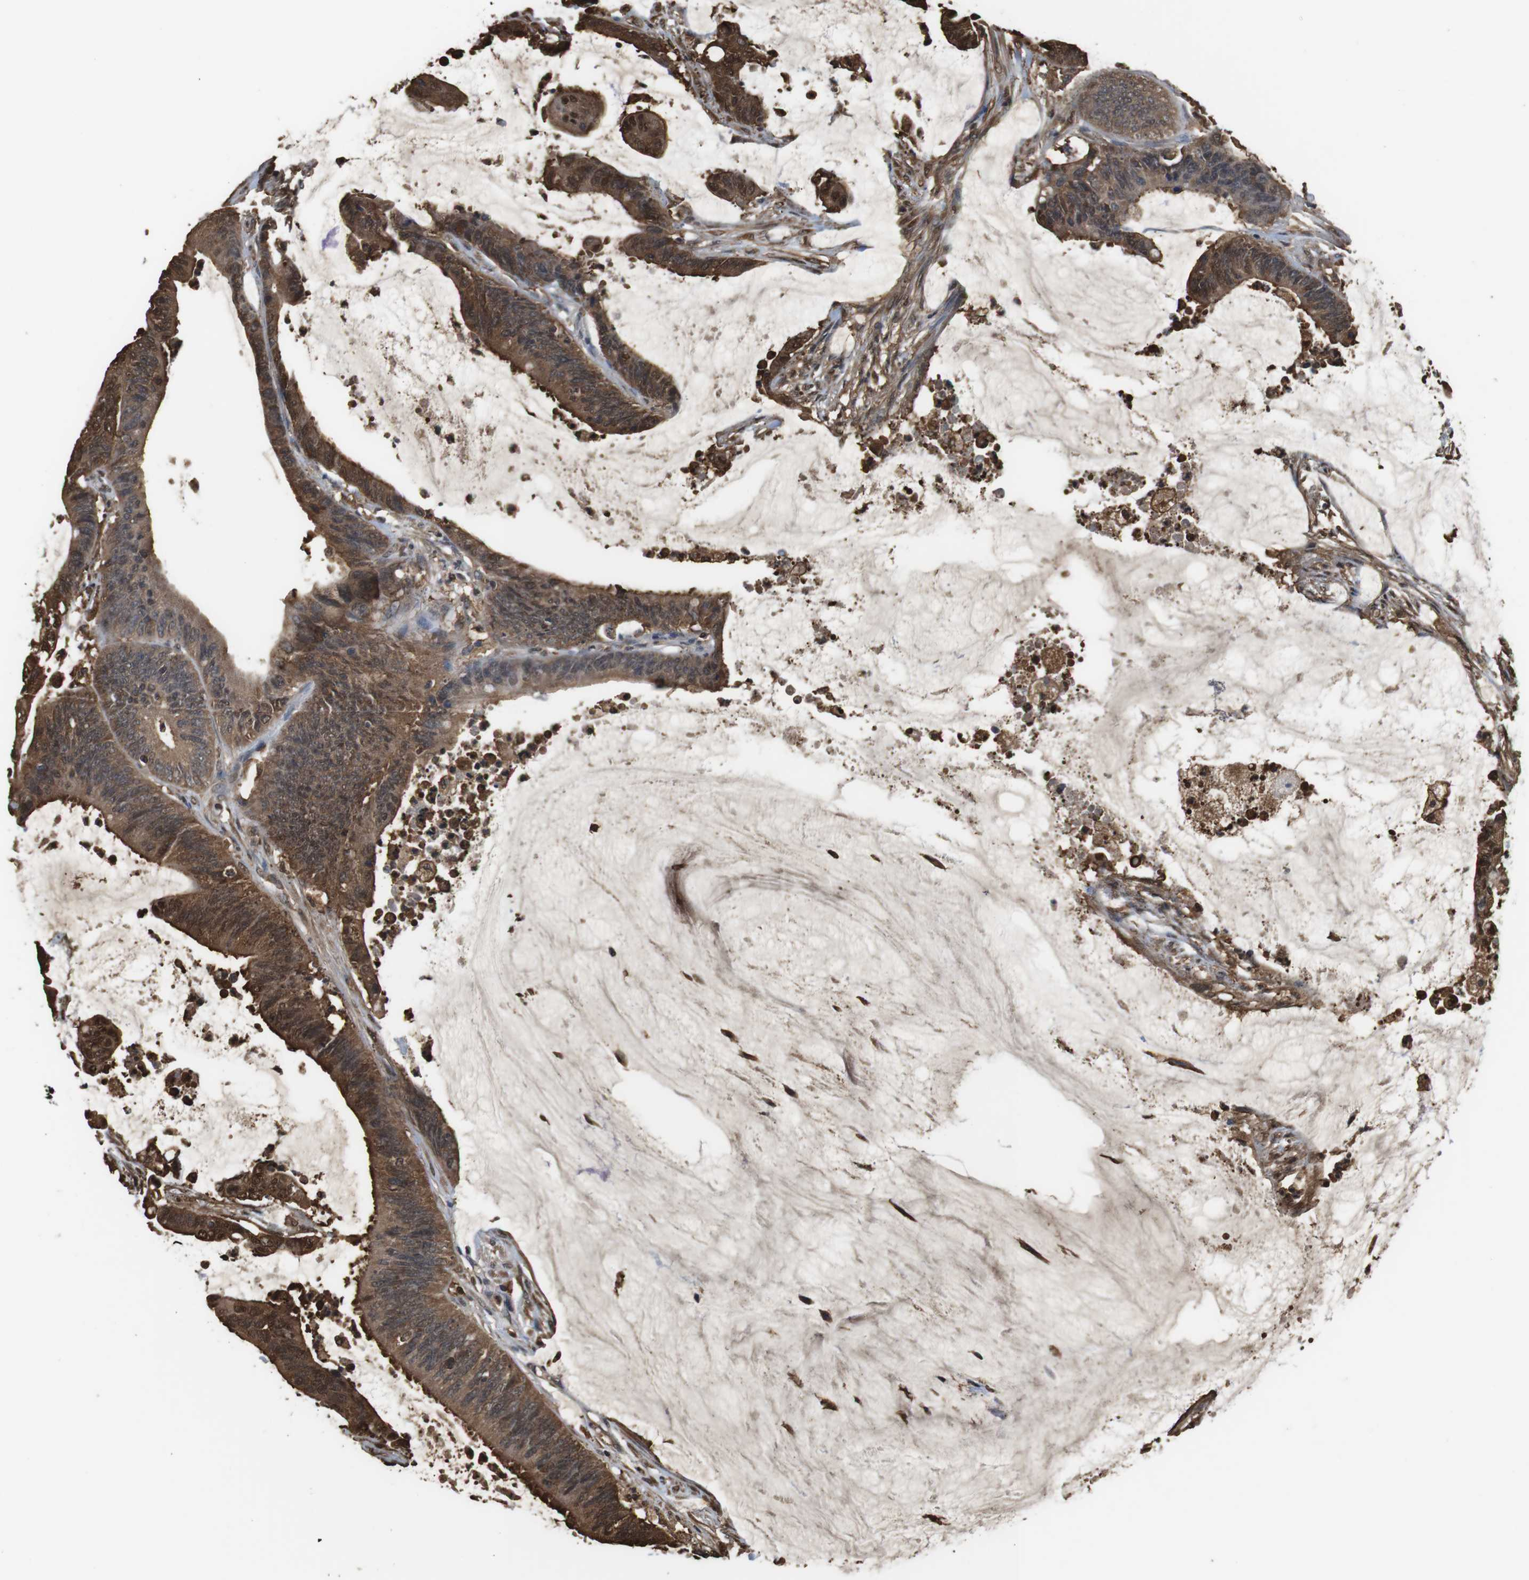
{"staining": {"intensity": "moderate", "quantity": ">75%", "location": "cytoplasmic/membranous,nuclear"}, "tissue": "colorectal cancer", "cell_type": "Tumor cells", "image_type": "cancer", "snomed": [{"axis": "morphology", "description": "Adenocarcinoma, NOS"}, {"axis": "topography", "description": "Rectum"}], "caption": "This is a histology image of IHC staining of colorectal adenocarcinoma, which shows moderate positivity in the cytoplasmic/membranous and nuclear of tumor cells.", "gene": "LDHA", "patient": {"sex": "female", "age": 66}}